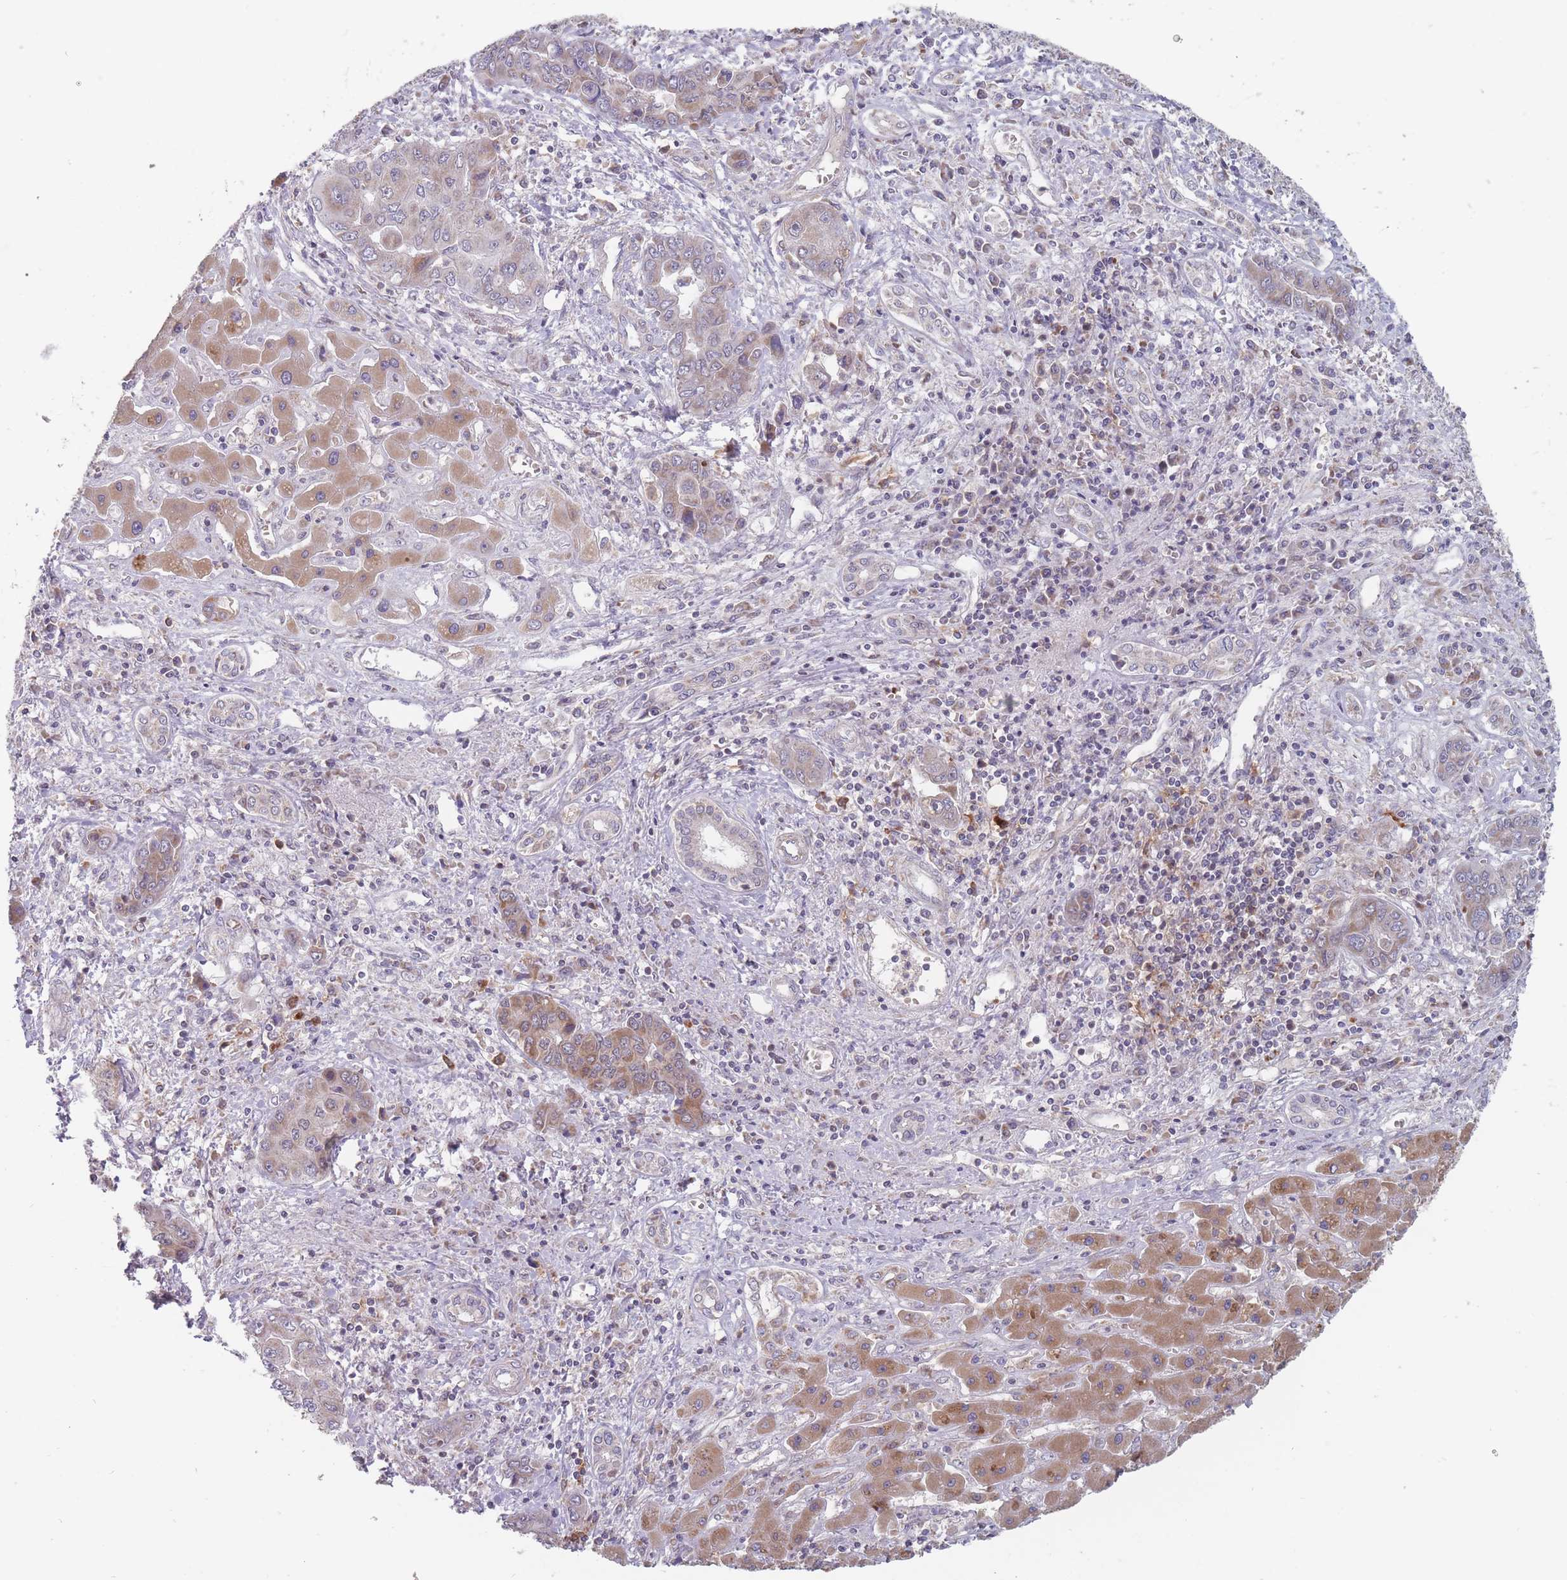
{"staining": {"intensity": "weak", "quantity": "25%-75%", "location": "cytoplasmic/membranous"}, "tissue": "liver cancer", "cell_type": "Tumor cells", "image_type": "cancer", "snomed": [{"axis": "morphology", "description": "Cholangiocarcinoma"}, {"axis": "topography", "description": "Liver"}], "caption": "This is an image of immunohistochemistry staining of liver cancer (cholangiocarcinoma), which shows weak expression in the cytoplasmic/membranous of tumor cells.", "gene": "PEX7", "patient": {"sex": "male", "age": 67}}